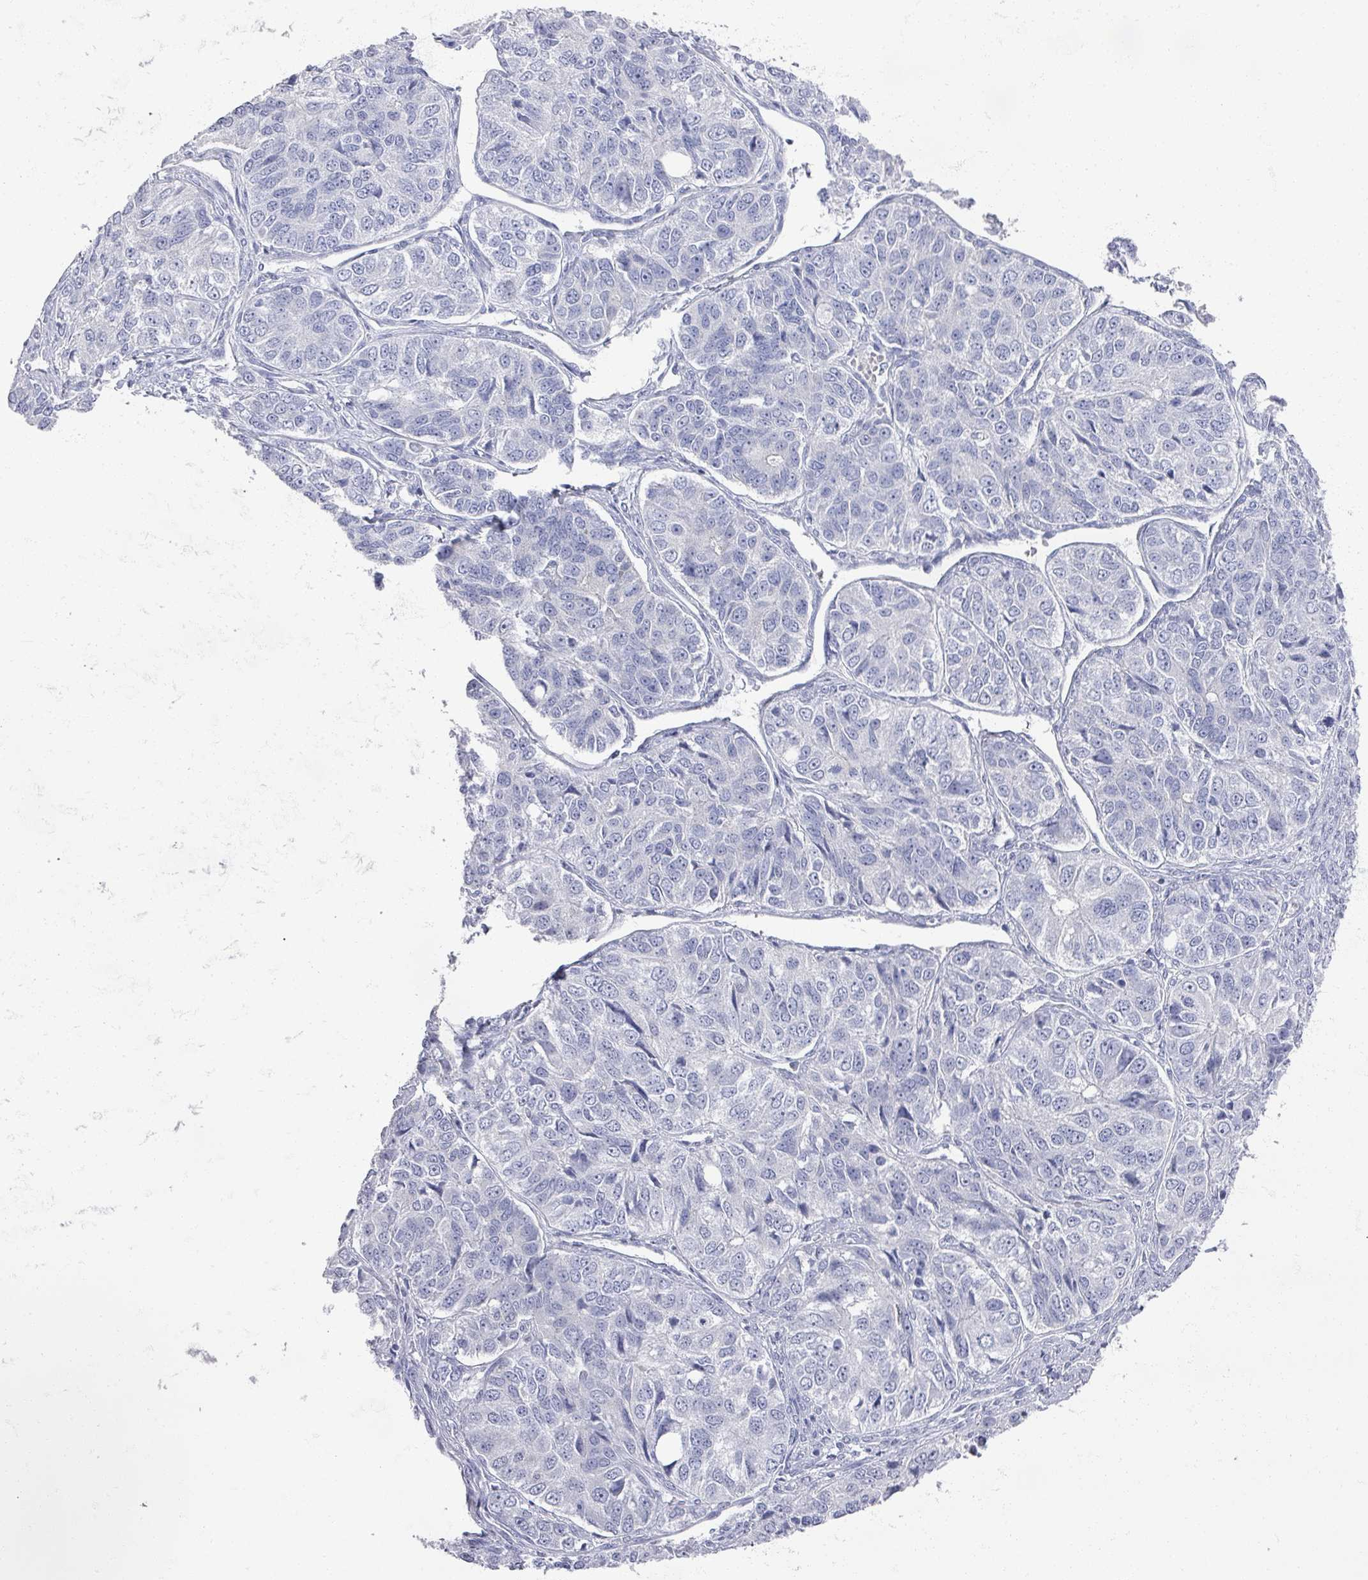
{"staining": {"intensity": "negative", "quantity": "none", "location": "none"}, "tissue": "ovarian cancer", "cell_type": "Tumor cells", "image_type": "cancer", "snomed": [{"axis": "morphology", "description": "Carcinoma, endometroid"}, {"axis": "topography", "description": "Ovary"}], "caption": "Immunohistochemistry photomicrograph of ovarian cancer (endometroid carcinoma) stained for a protein (brown), which reveals no staining in tumor cells.", "gene": "OMG", "patient": {"sex": "female", "age": 51}}